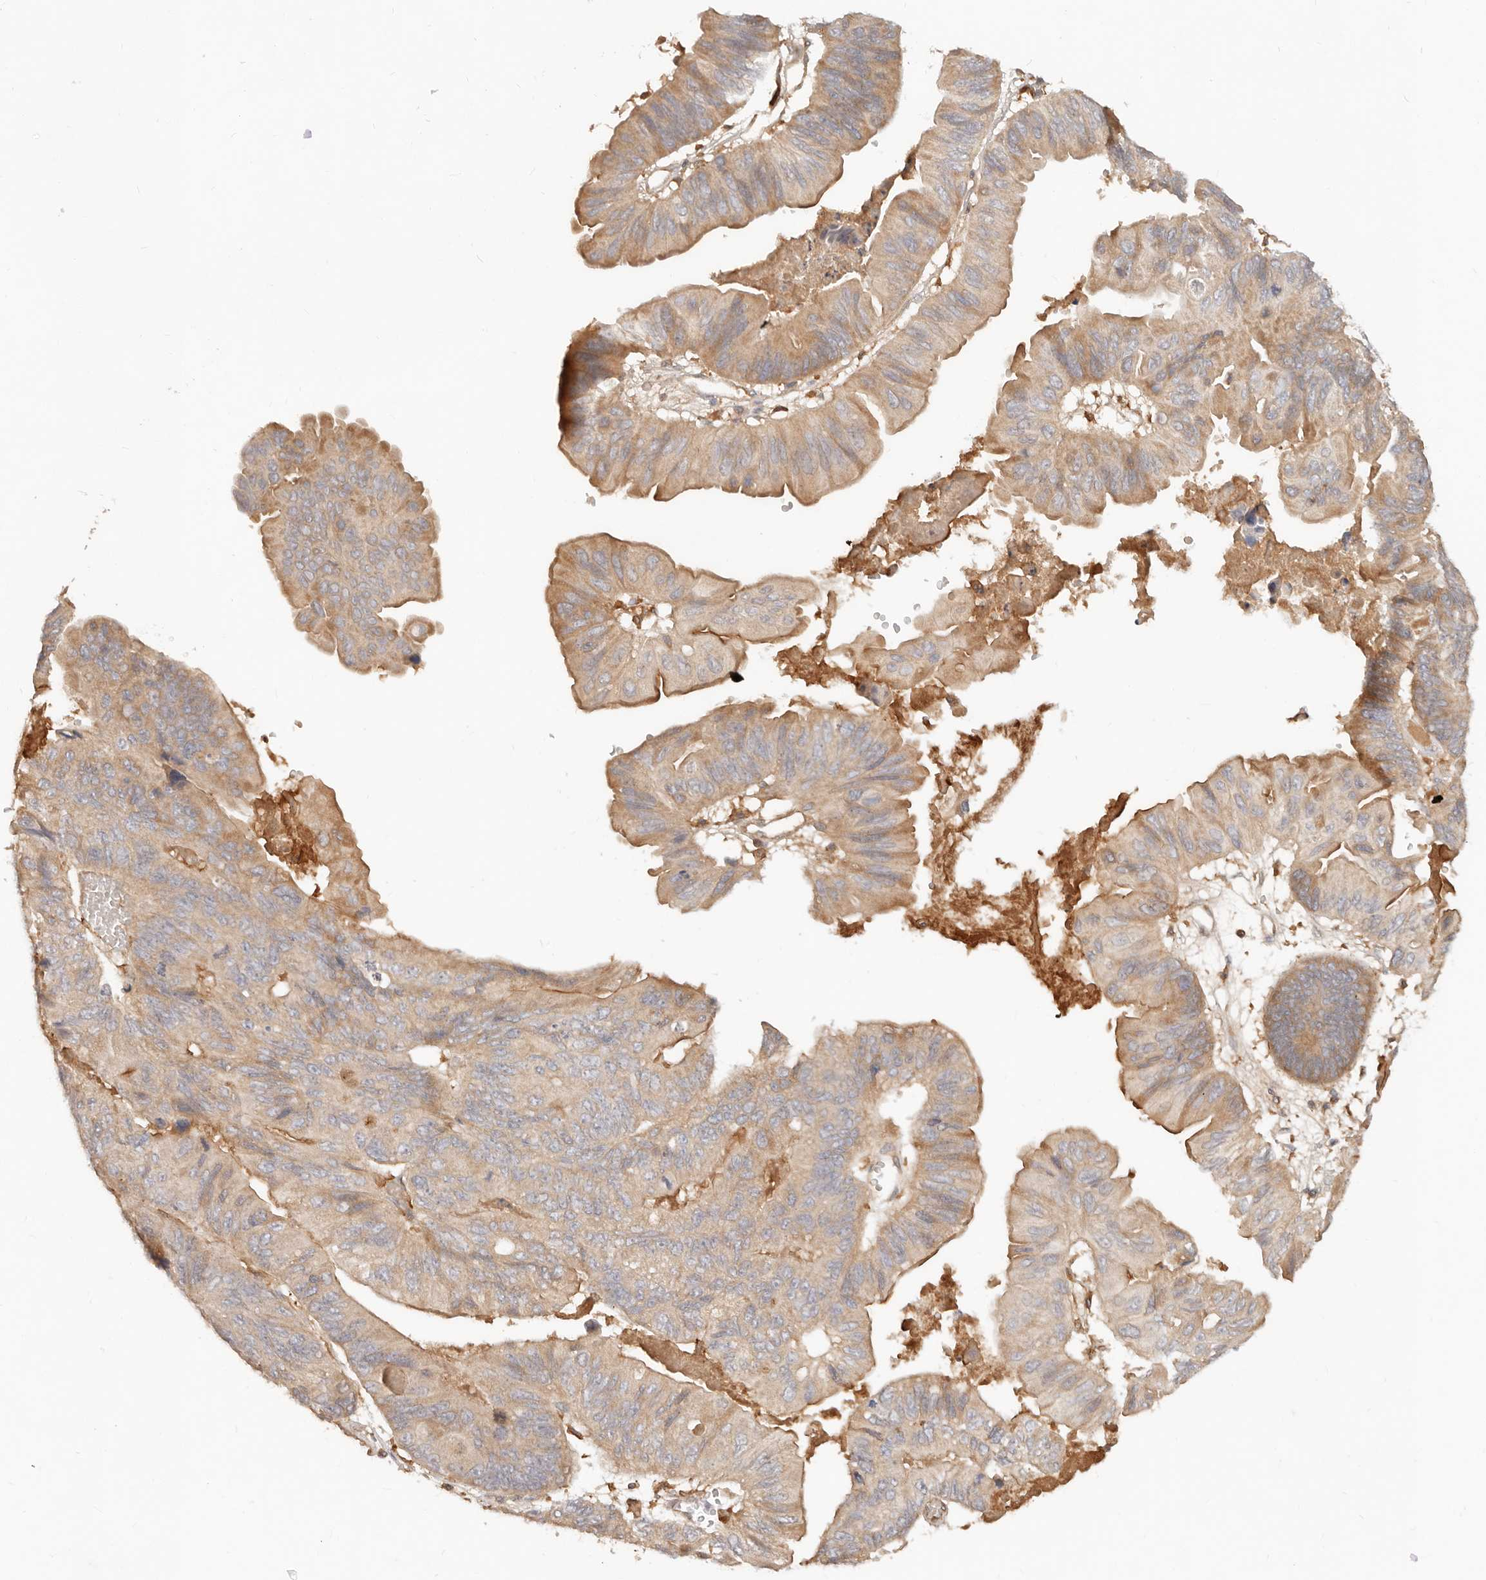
{"staining": {"intensity": "weak", "quantity": ">75%", "location": "cytoplasmic/membranous"}, "tissue": "ovarian cancer", "cell_type": "Tumor cells", "image_type": "cancer", "snomed": [{"axis": "morphology", "description": "Cystadenocarcinoma, mucinous, NOS"}, {"axis": "topography", "description": "Ovary"}], "caption": "A micrograph of human mucinous cystadenocarcinoma (ovarian) stained for a protein displays weak cytoplasmic/membranous brown staining in tumor cells.", "gene": "NECAP2", "patient": {"sex": "female", "age": 61}}